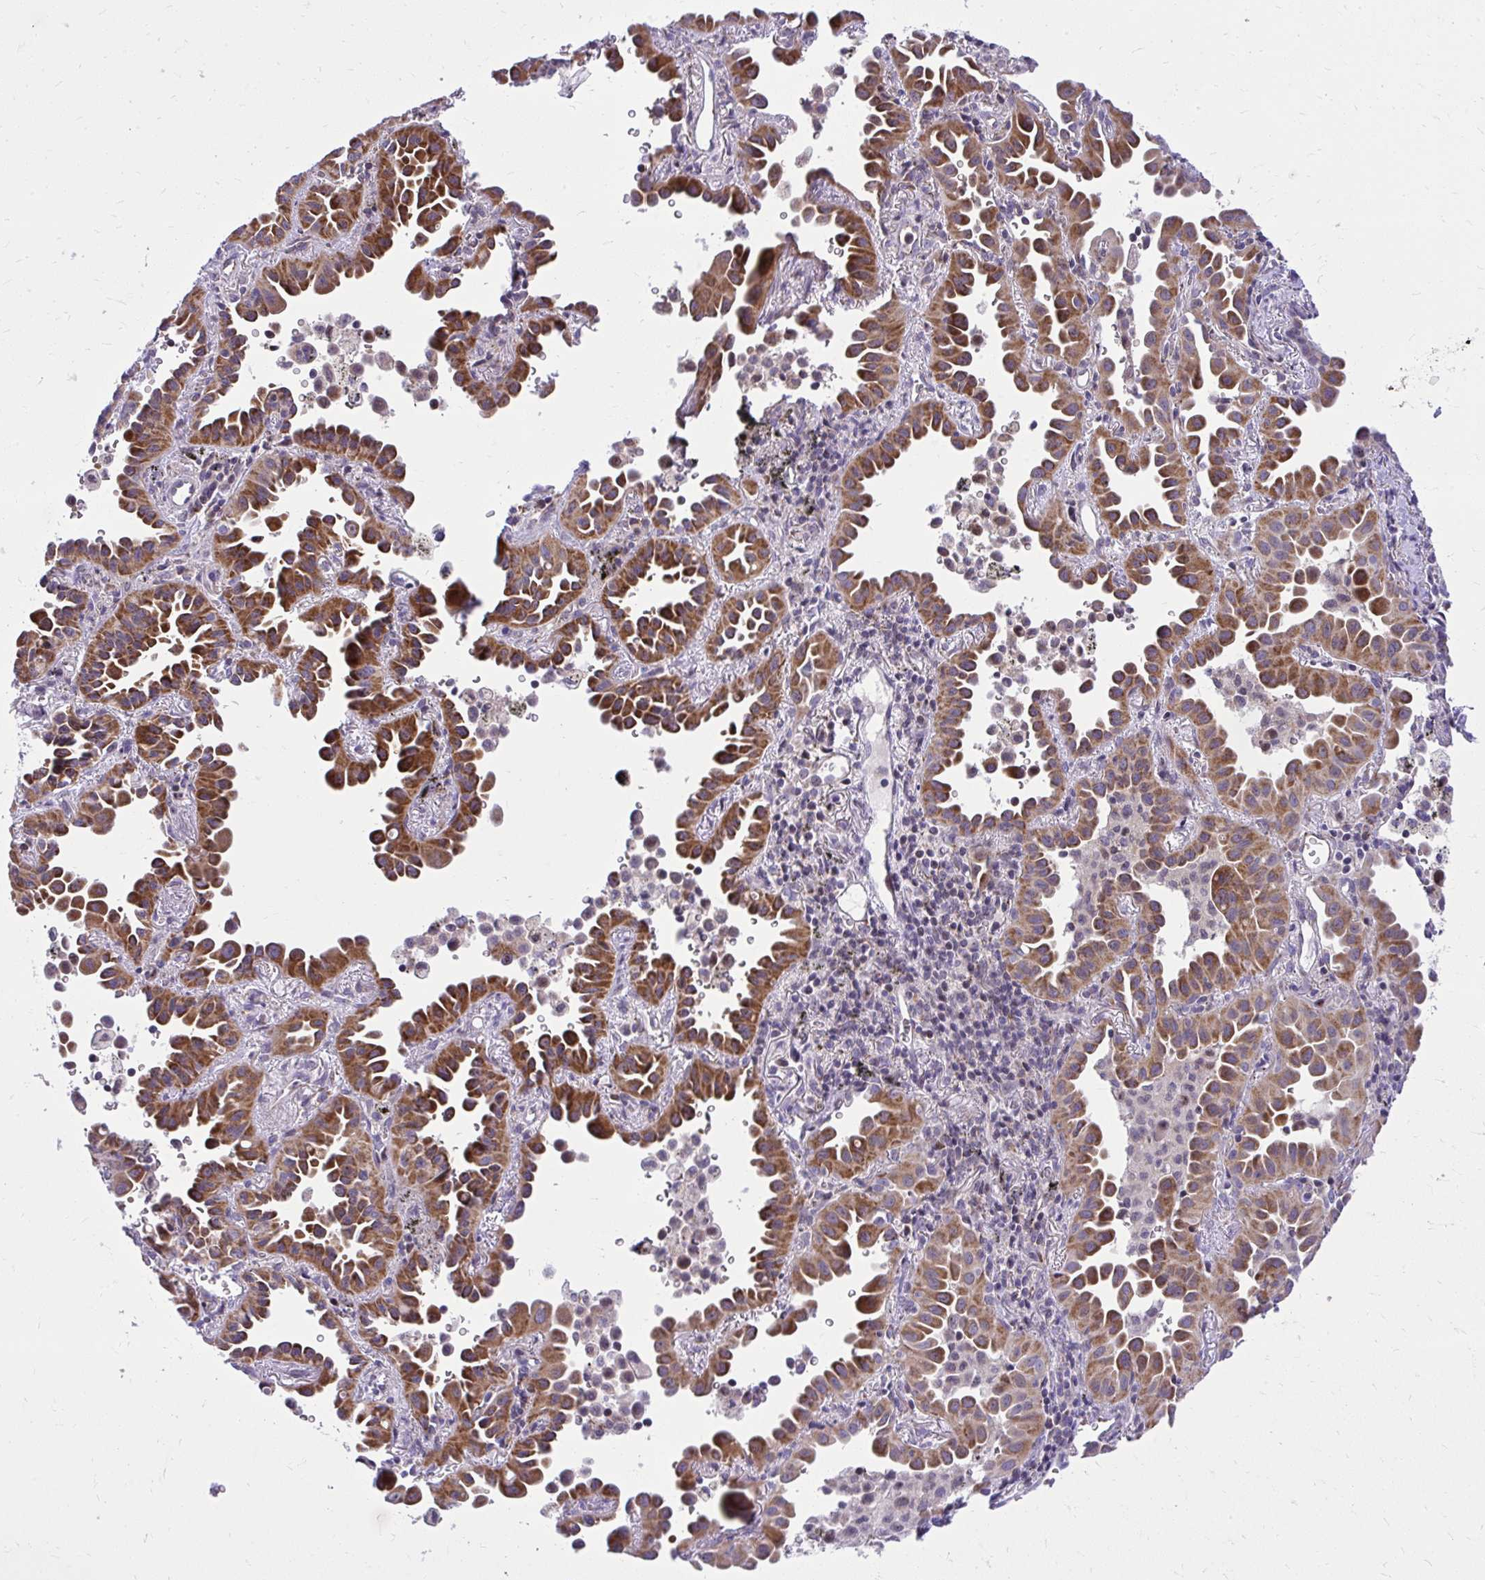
{"staining": {"intensity": "strong", "quantity": ">75%", "location": "cytoplasmic/membranous"}, "tissue": "lung cancer", "cell_type": "Tumor cells", "image_type": "cancer", "snomed": [{"axis": "morphology", "description": "Adenocarcinoma, NOS"}, {"axis": "topography", "description": "Lung"}], "caption": "Protein expression analysis of human lung cancer (adenocarcinoma) reveals strong cytoplasmic/membranous positivity in approximately >75% of tumor cells.", "gene": "GPRIN3", "patient": {"sex": "male", "age": 68}}